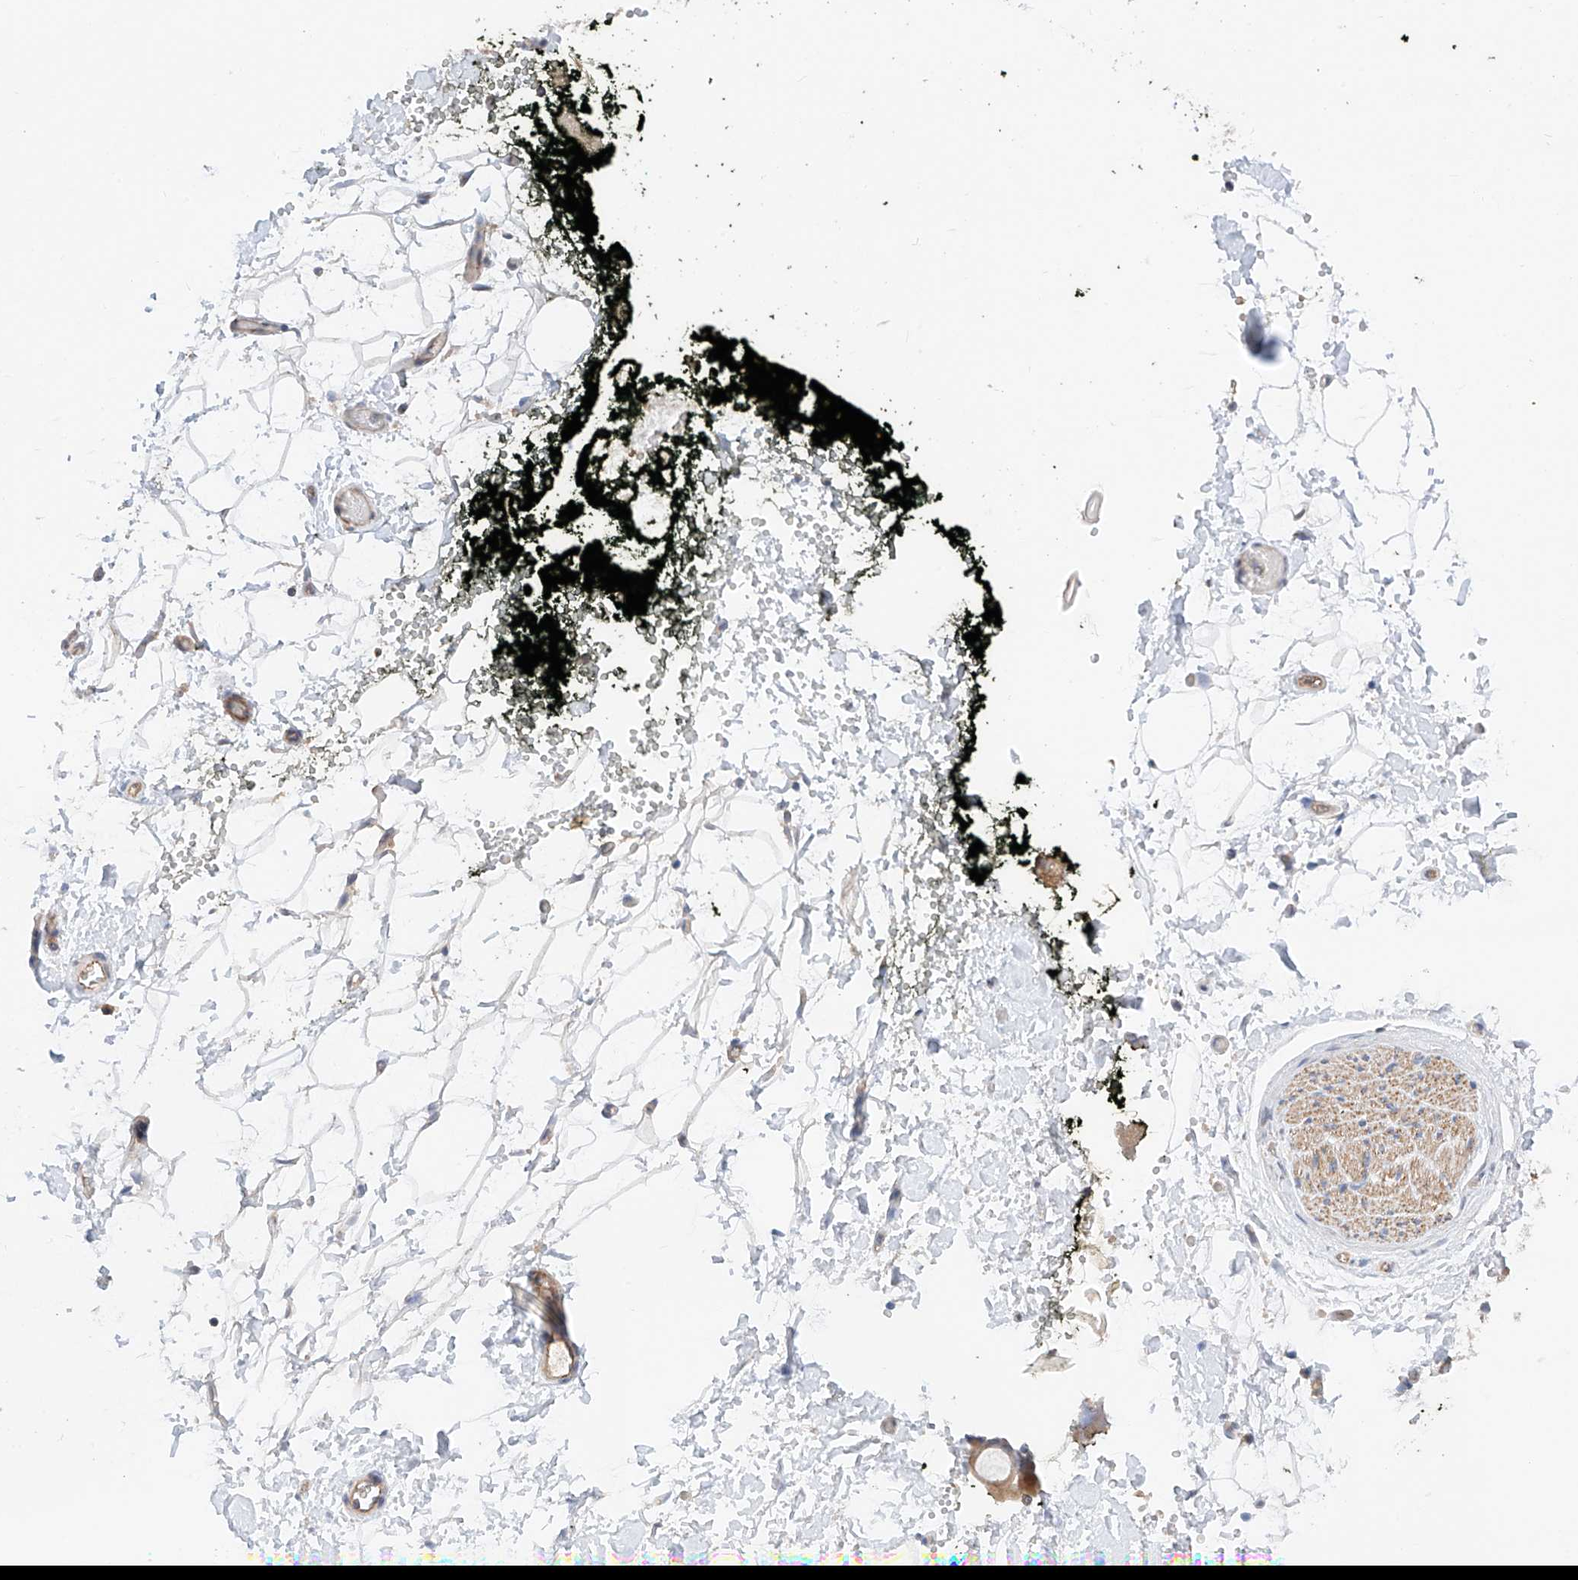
{"staining": {"intensity": "negative", "quantity": "none", "location": "none"}, "tissue": "adipose tissue", "cell_type": "Adipocytes", "image_type": "normal", "snomed": [{"axis": "morphology", "description": "Normal tissue, NOS"}, {"axis": "morphology", "description": "Adenocarcinoma, NOS"}, {"axis": "topography", "description": "Pancreas"}, {"axis": "topography", "description": "Peripheral nerve tissue"}], "caption": "Adipocytes show no significant staining in normal adipose tissue. Brightfield microscopy of IHC stained with DAB (brown) and hematoxylin (blue), captured at high magnification.", "gene": "NR1D1", "patient": {"sex": "male", "age": 59}}